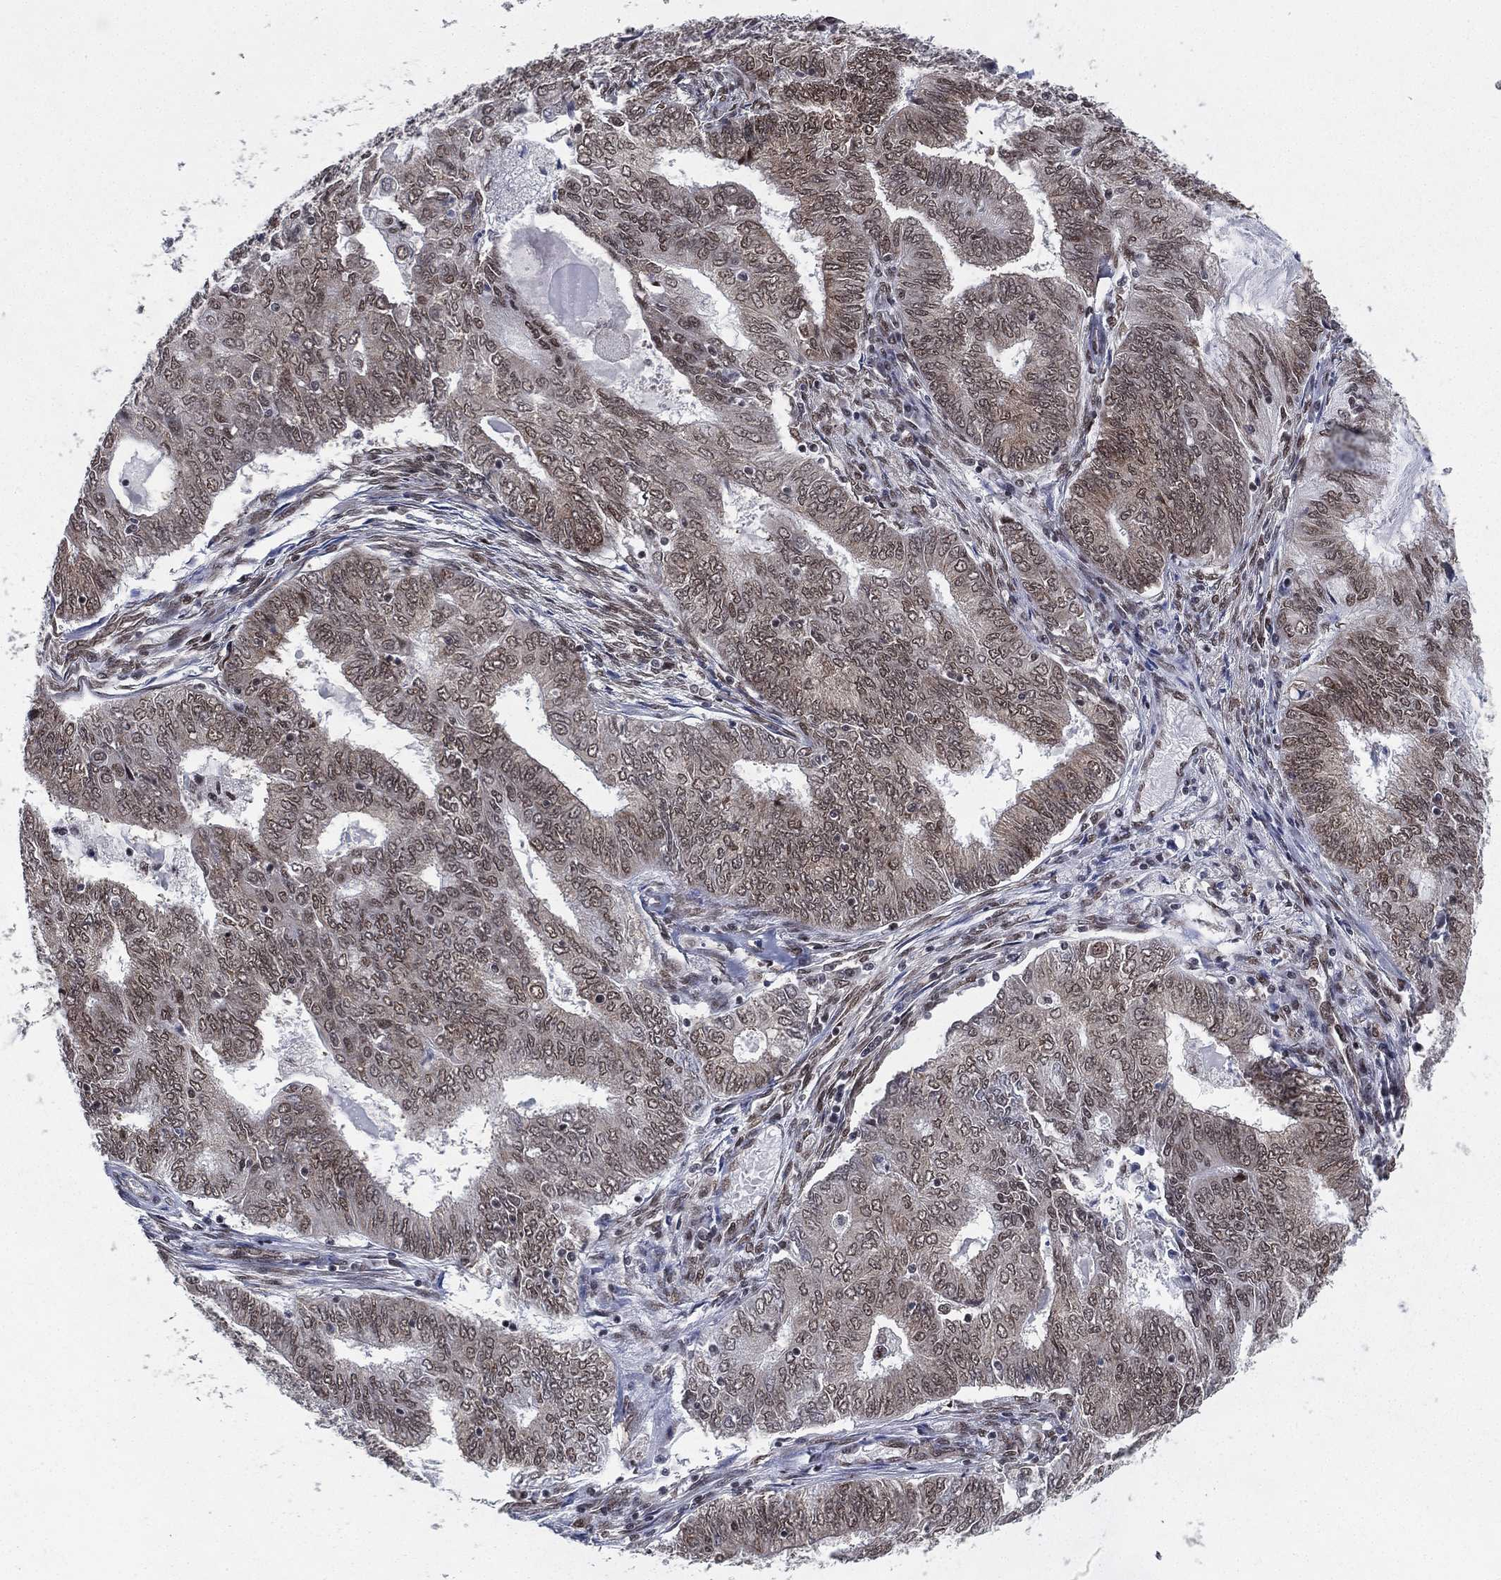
{"staining": {"intensity": "weak", "quantity": "<25%", "location": "nuclear"}, "tissue": "endometrial cancer", "cell_type": "Tumor cells", "image_type": "cancer", "snomed": [{"axis": "morphology", "description": "Adenocarcinoma, NOS"}, {"axis": "topography", "description": "Endometrium"}], "caption": "Endometrial adenocarcinoma was stained to show a protein in brown. There is no significant expression in tumor cells.", "gene": "FUBP3", "patient": {"sex": "female", "age": 62}}